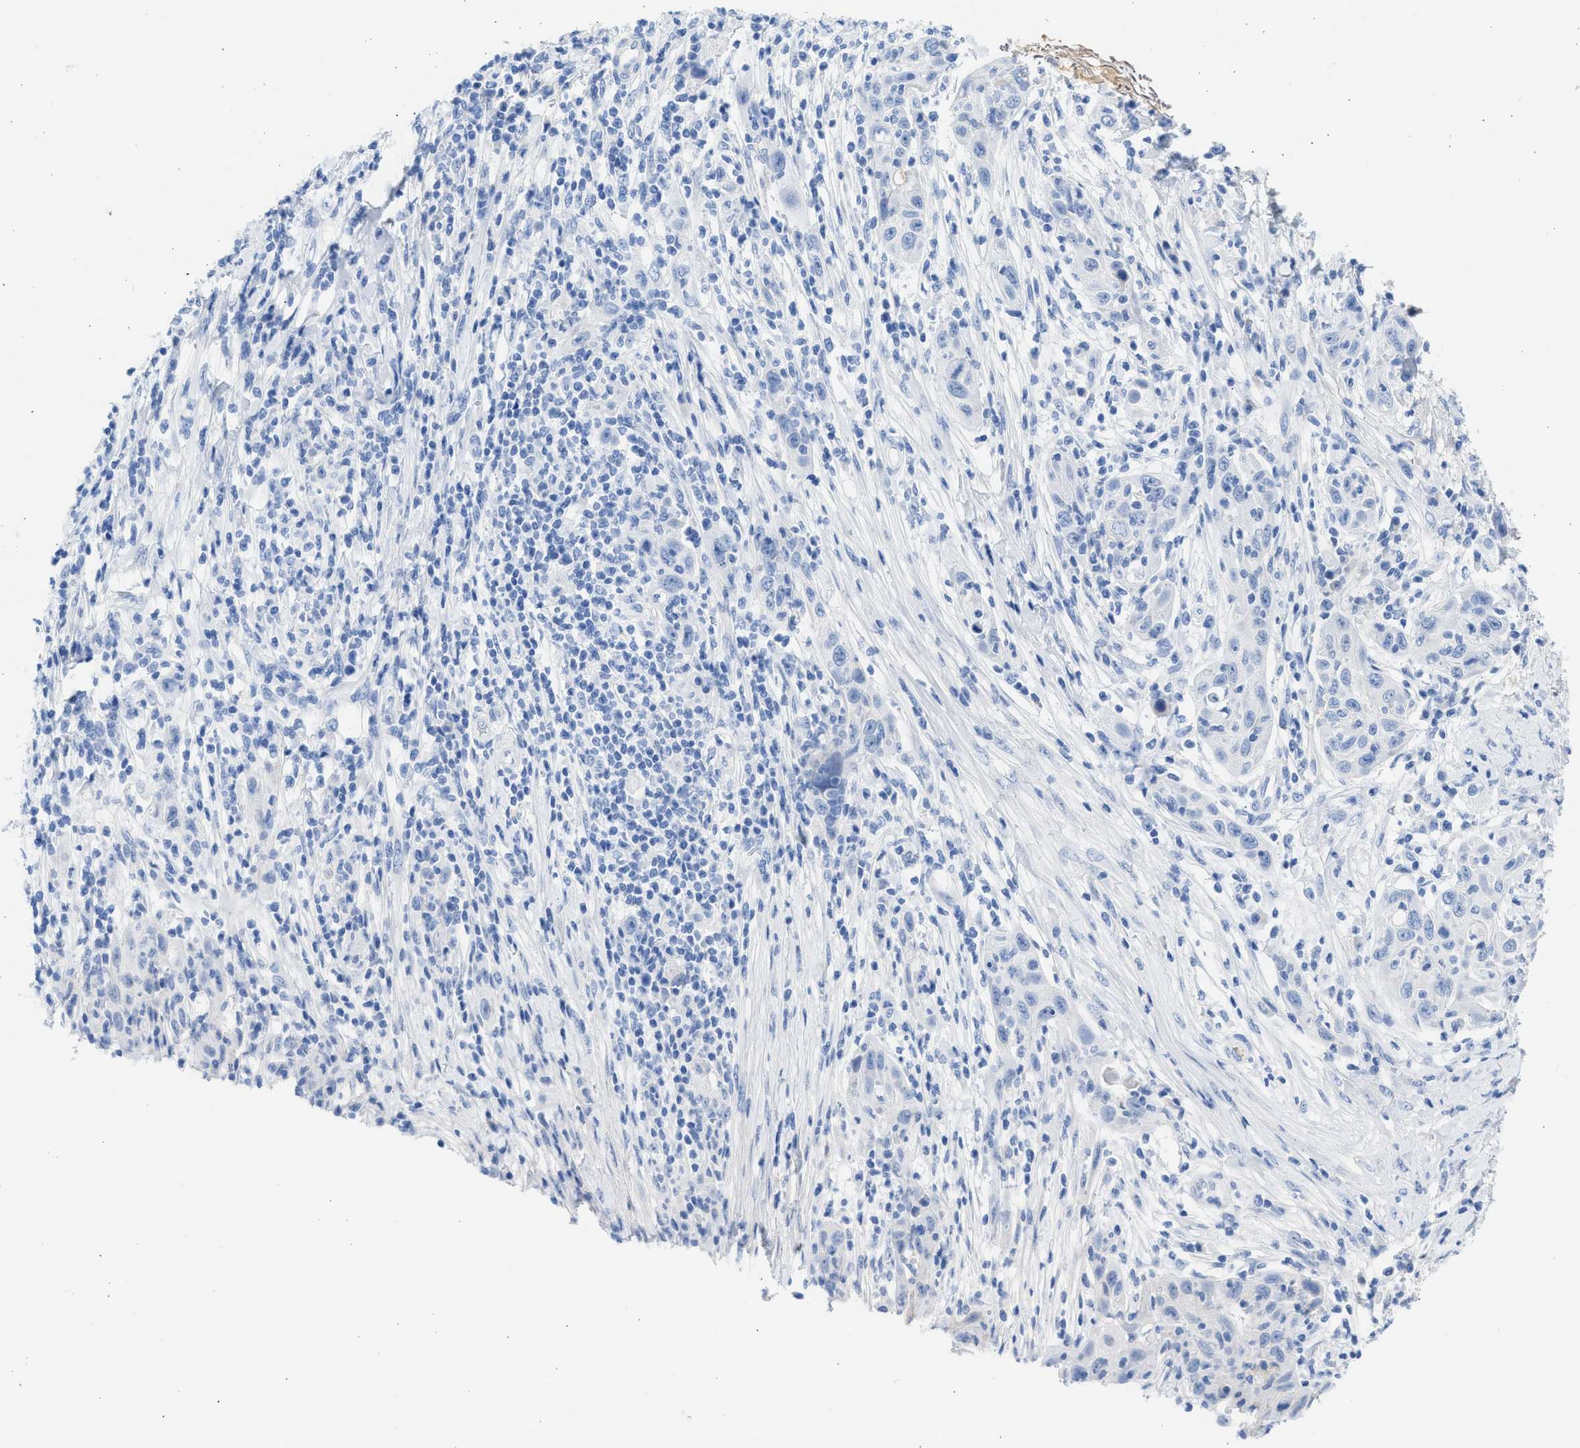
{"staining": {"intensity": "negative", "quantity": "none", "location": "none"}, "tissue": "skin cancer", "cell_type": "Tumor cells", "image_type": "cancer", "snomed": [{"axis": "morphology", "description": "Squamous cell carcinoma, NOS"}, {"axis": "topography", "description": "Skin"}], "caption": "Immunohistochemical staining of skin cancer shows no significant staining in tumor cells.", "gene": "SPATA3", "patient": {"sex": "female", "age": 88}}